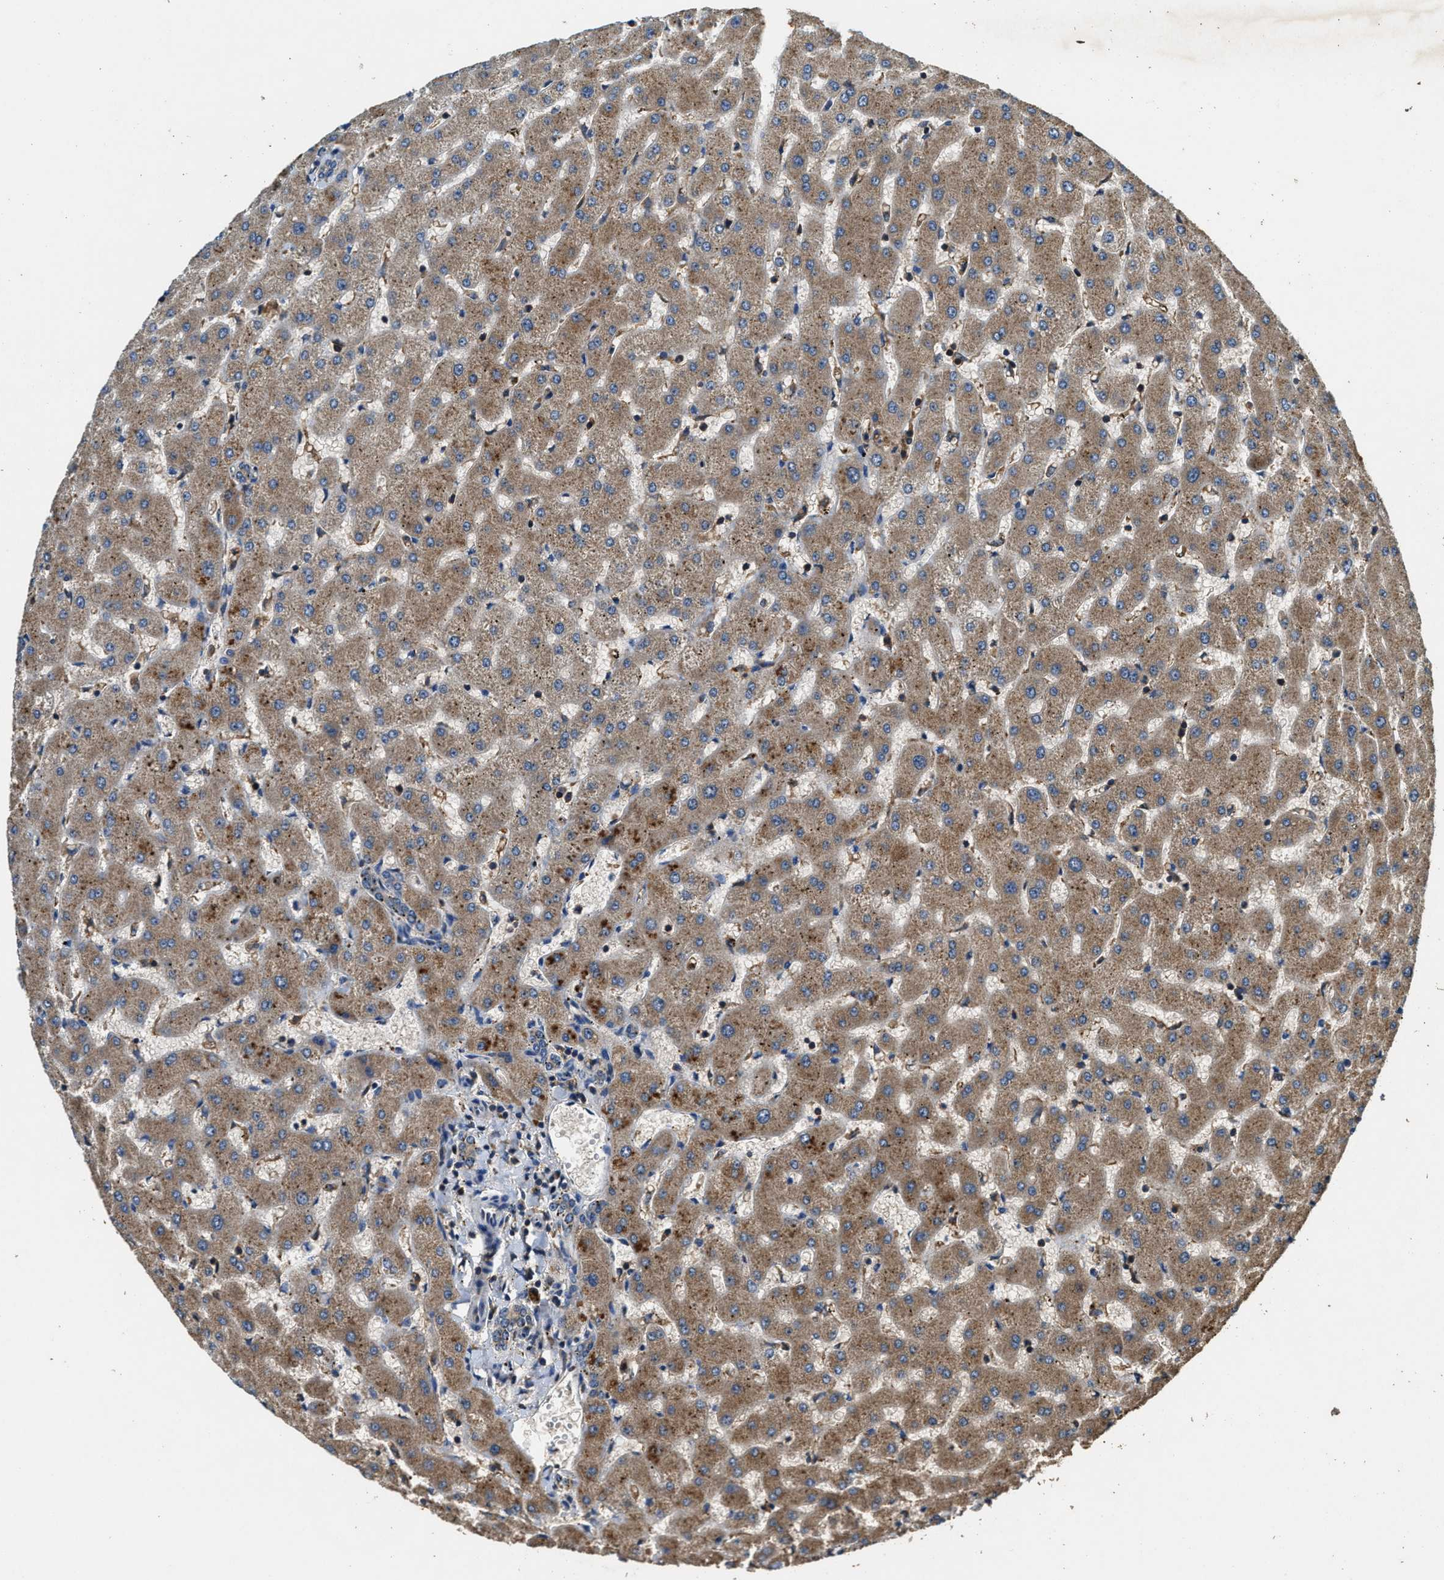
{"staining": {"intensity": "weak", "quantity": ">75%", "location": "cytoplasmic/membranous"}, "tissue": "liver", "cell_type": "Cholangiocytes", "image_type": "normal", "snomed": [{"axis": "morphology", "description": "Normal tissue, NOS"}, {"axis": "topography", "description": "Liver"}], "caption": "Liver stained with DAB (3,3'-diaminobenzidine) immunohistochemistry reveals low levels of weak cytoplasmic/membranous staining in approximately >75% of cholangiocytes. The staining was performed using DAB, with brown indicating positive protein expression. Nuclei are stained blue with hematoxylin.", "gene": "BLOC1S1", "patient": {"sex": "female", "age": 63}}